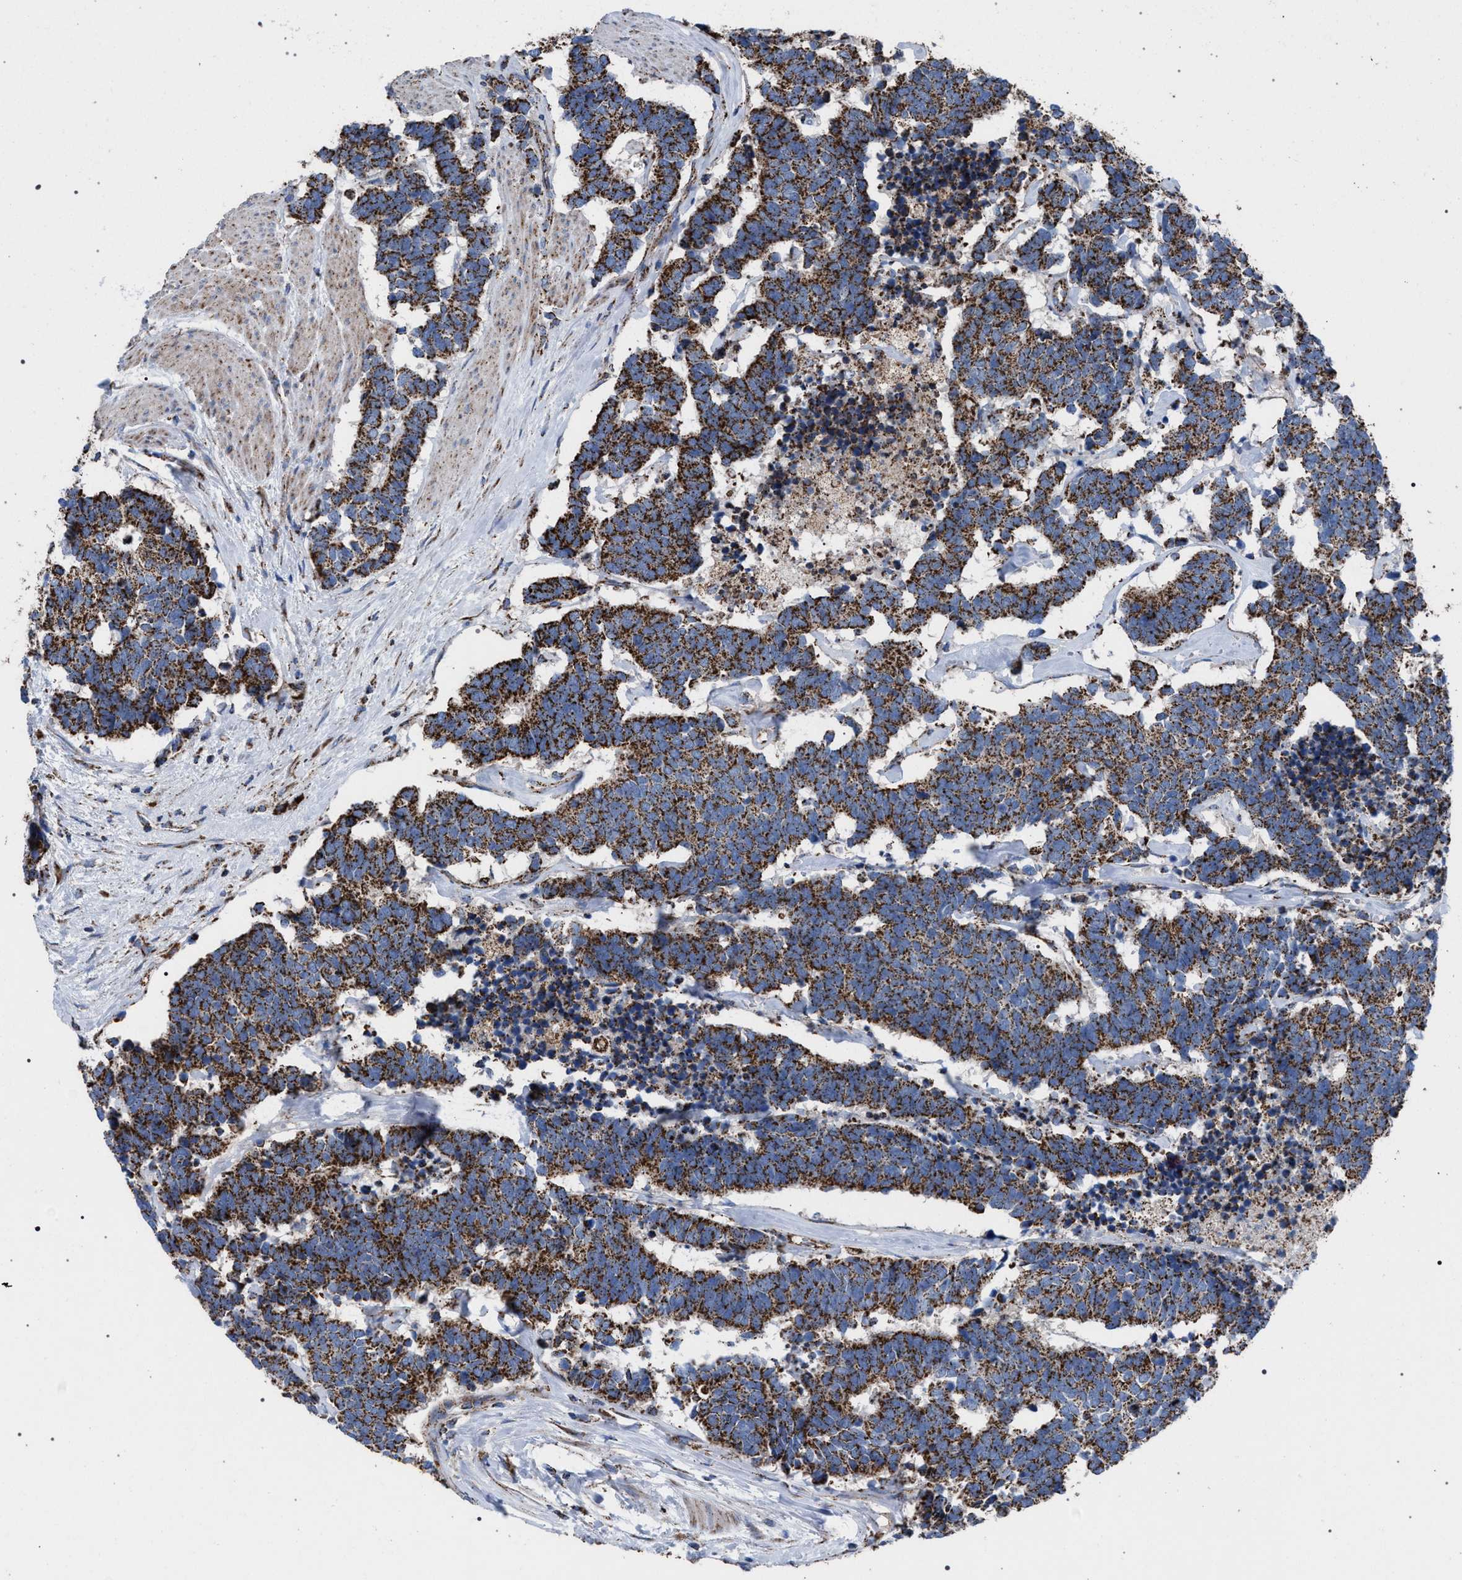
{"staining": {"intensity": "strong", "quantity": ">75%", "location": "cytoplasmic/membranous"}, "tissue": "carcinoid", "cell_type": "Tumor cells", "image_type": "cancer", "snomed": [{"axis": "morphology", "description": "Carcinoma, NOS"}, {"axis": "morphology", "description": "Carcinoid, malignant, NOS"}, {"axis": "topography", "description": "Urinary bladder"}], "caption": "Immunohistochemistry micrograph of carcinoma stained for a protein (brown), which exhibits high levels of strong cytoplasmic/membranous positivity in approximately >75% of tumor cells.", "gene": "VPS13A", "patient": {"sex": "male", "age": 57}}